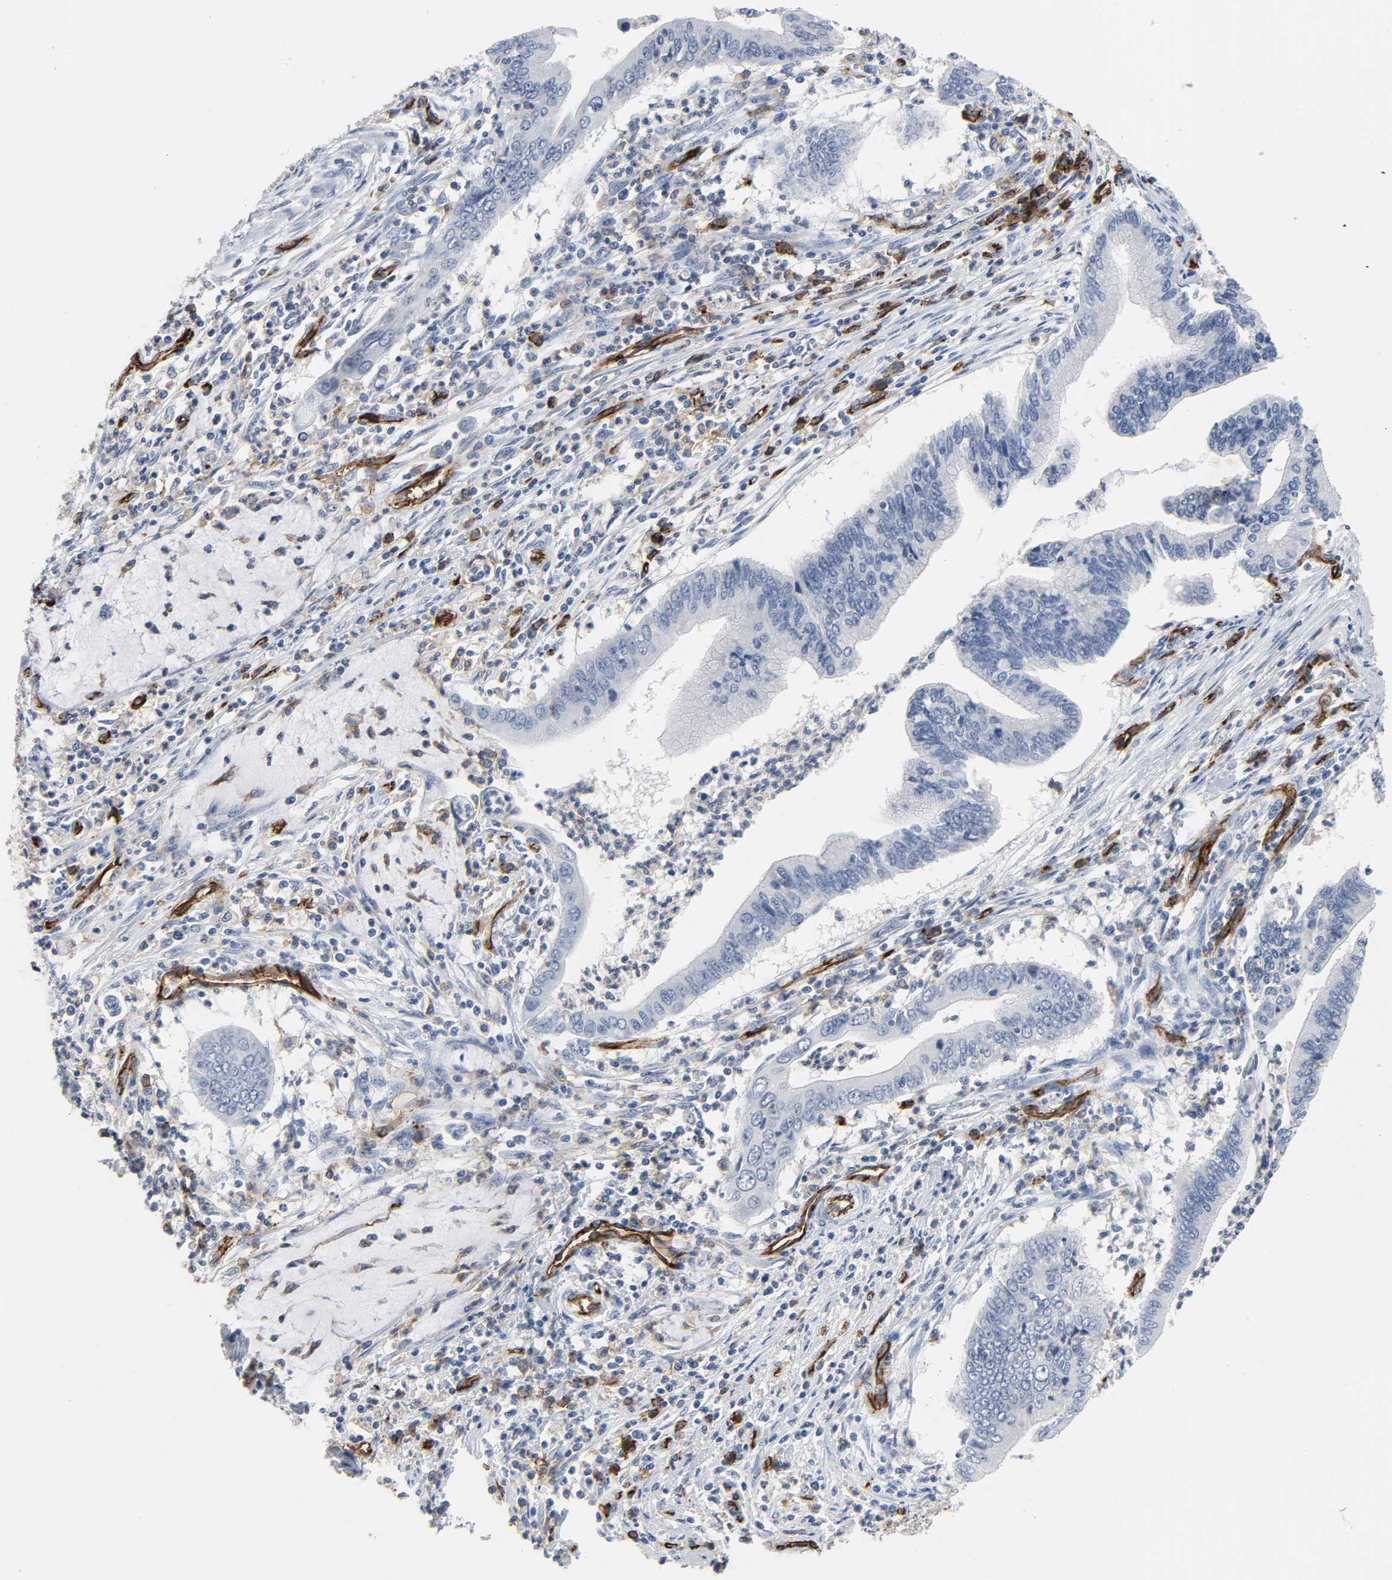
{"staining": {"intensity": "negative", "quantity": "none", "location": "none"}, "tissue": "cervical cancer", "cell_type": "Tumor cells", "image_type": "cancer", "snomed": [{"axis": "morphology", "description": "Adenocarcinoma, NOS"}, {"axis": "topography", "description": "Cervix"}], "caption": "High magnification brightfield microscopy of cervical cancer (adenocarcinoma) stained with DAB (3,3'-diaminobenzidine) (brown) and counterstained with hematoxylin (blue): tumor cells show no significant staining. Brightfield microscopy of immunohistochemistry stained with DAB (brown) and hematoxylin (blue), captured at high magnification.", "gene": "PECAM1", "patient": {"sex": "female", "age": 36}}